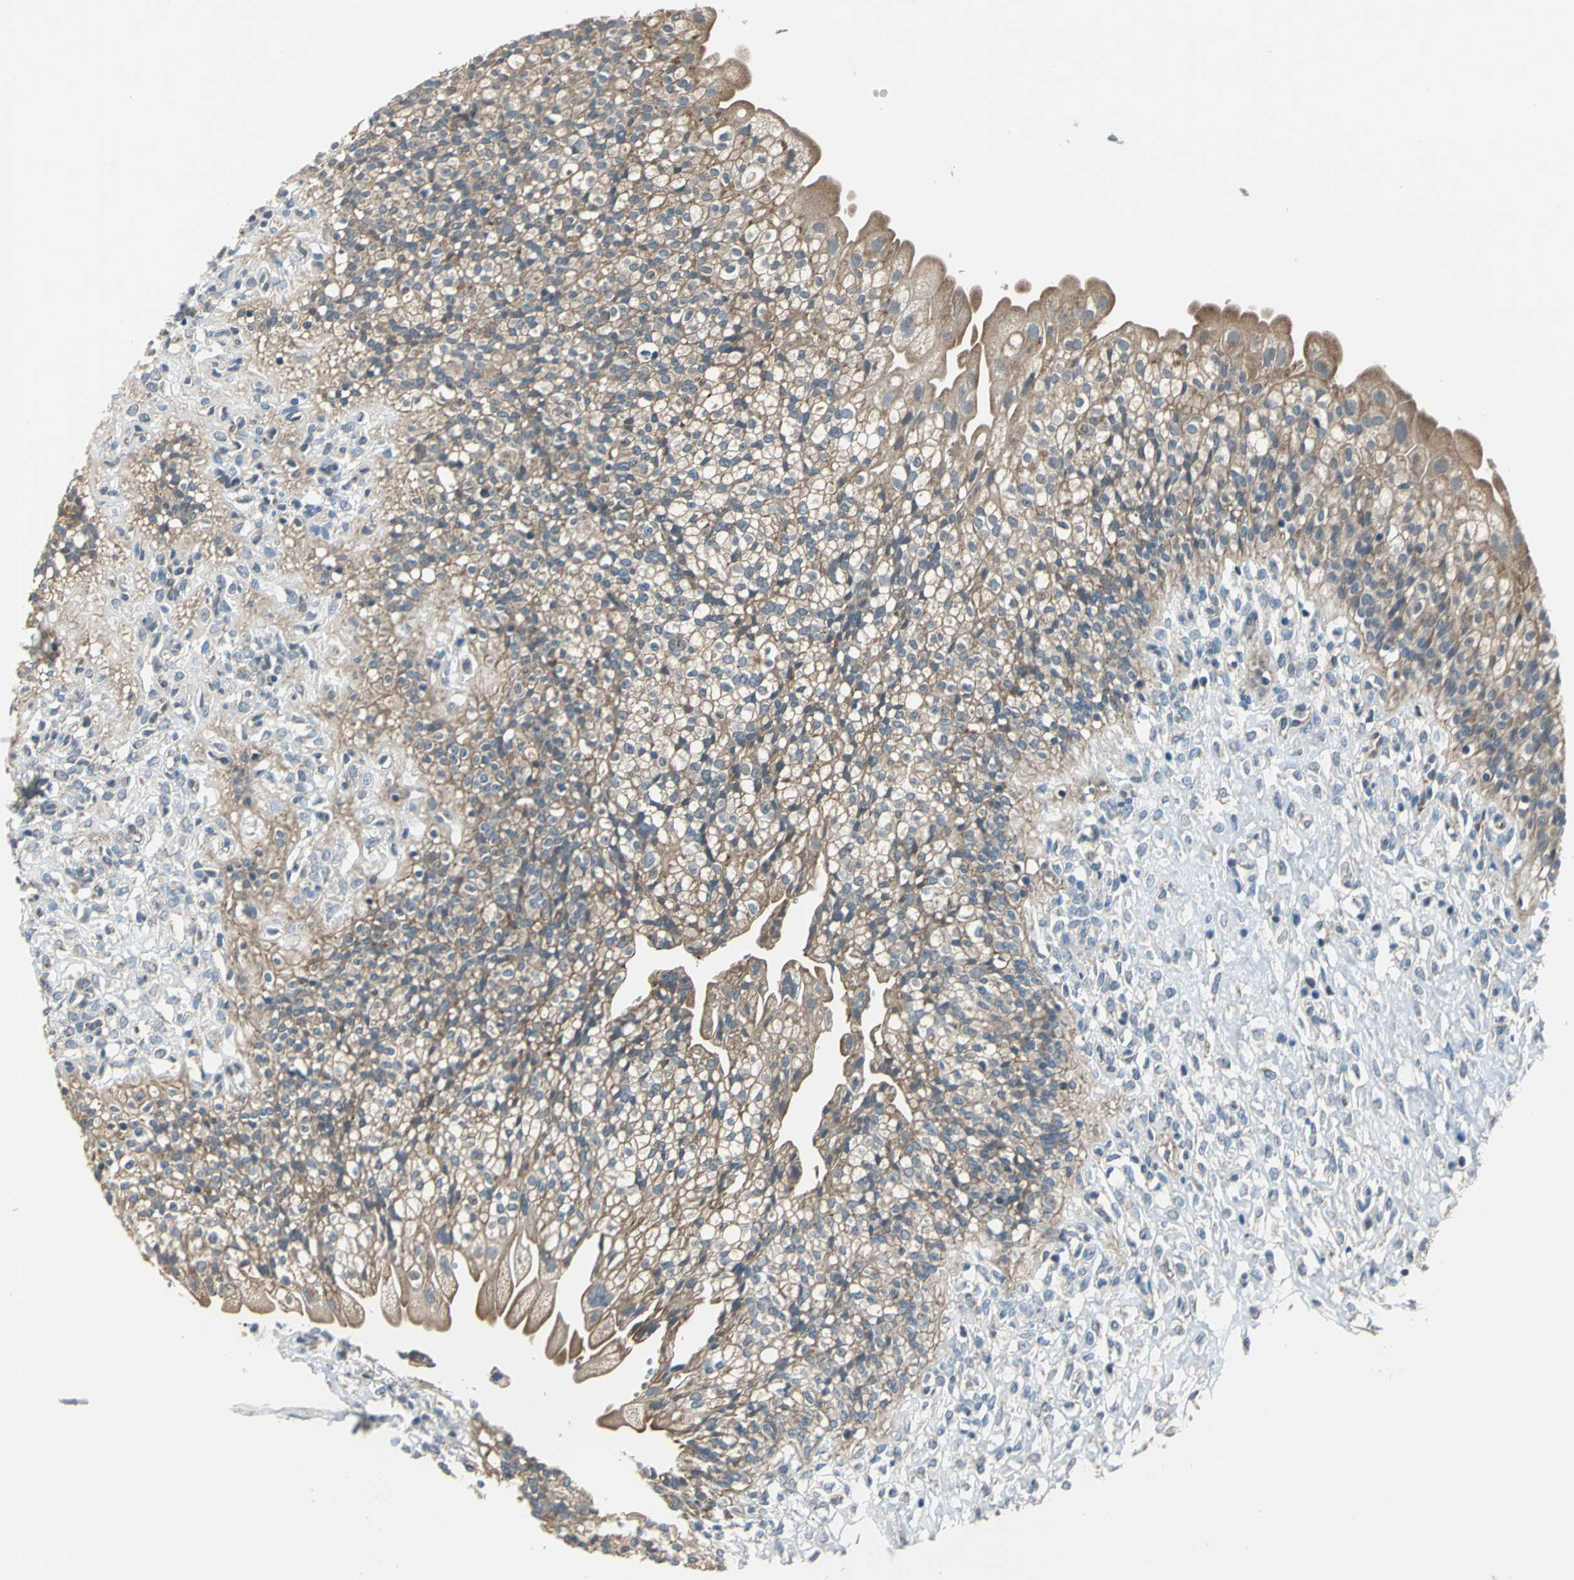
{"staining": {"intensity": "moderate", "quantity": ">75%", "location": "cytoplasmic/membranous"}, "tissue": "urinary bladder", "cell_type": "Urothelial cells", "image_type": "normal", "snomed": [{"axis": "morphology", "description": "Normal tissue, NOS"}, {"axis": "topography", "description": "Urinary bladder"}], "caption": "Urinary bladder stained for a protein reveals moderate cytoplasmic/membranous positivity in urothelial cells. The protein of interest is stained brown, and the nuclei are stained in blue (DAB IHC with brightfield microscopy, high magnification).", "gene": "TRAK1", "patient": {"sex": "female", "age": 80}}